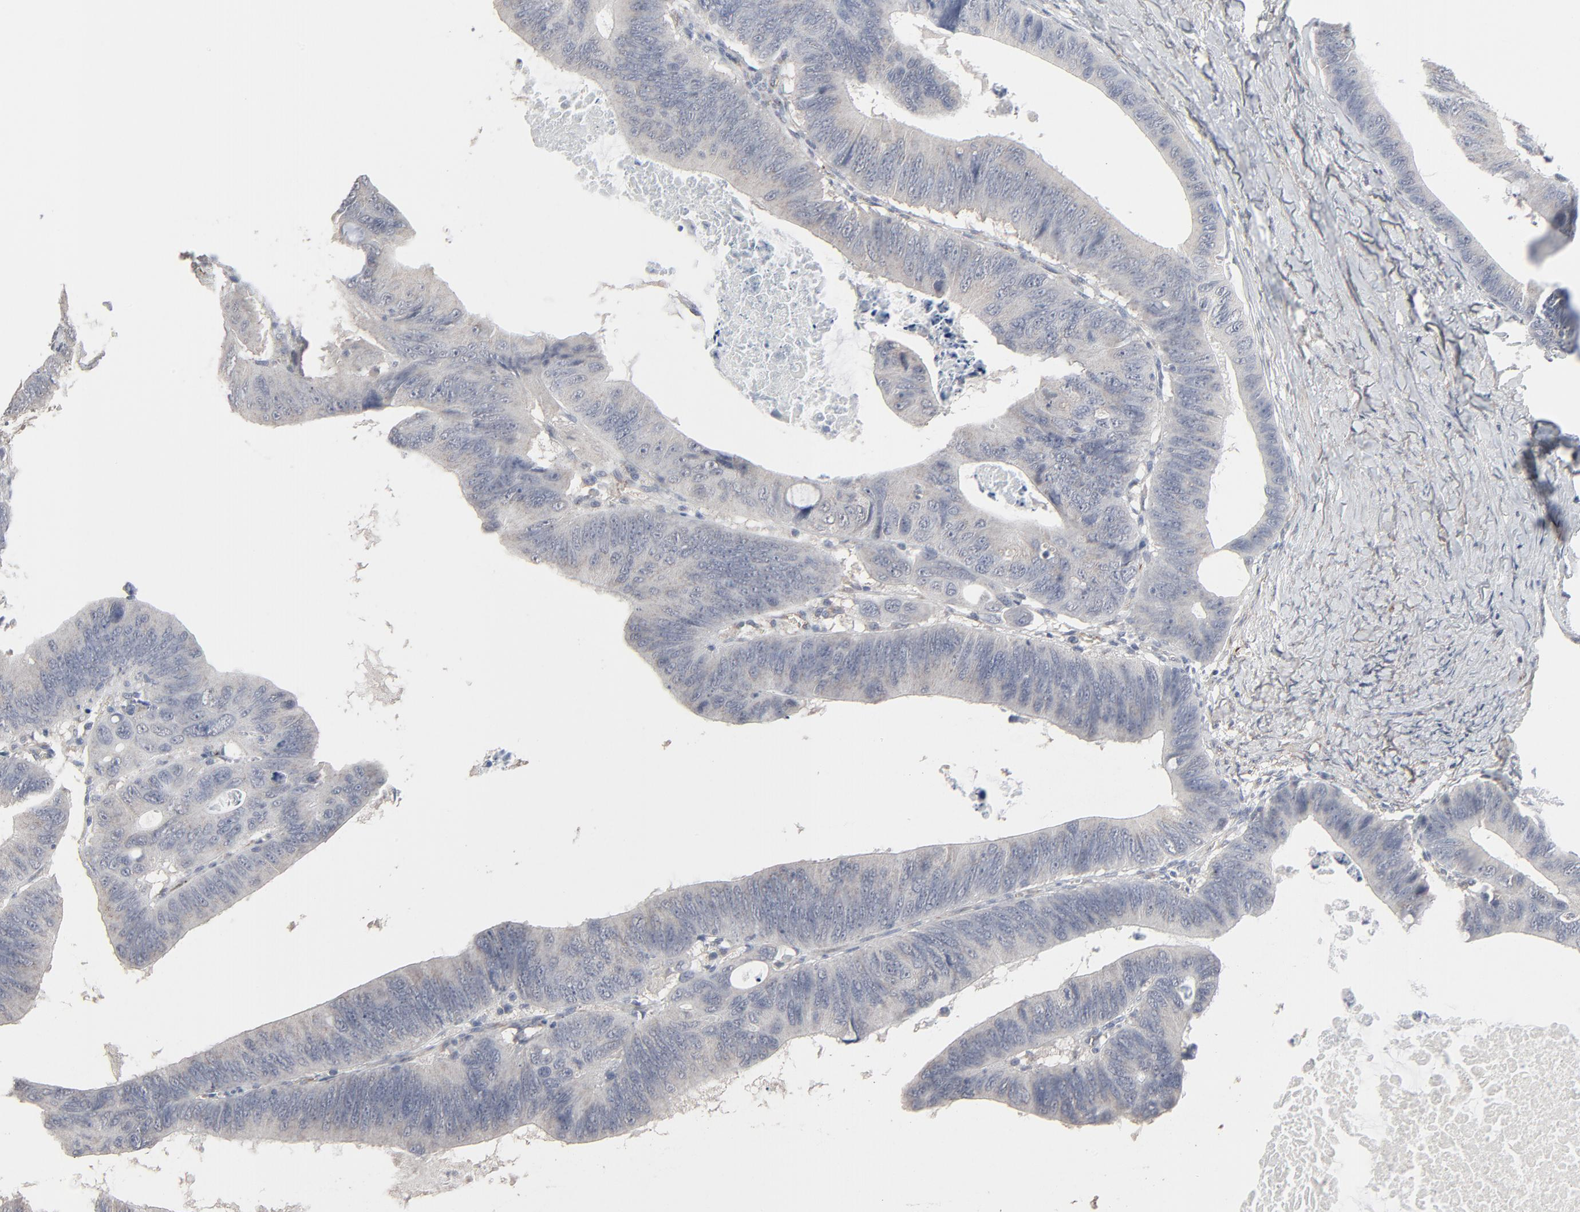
{"staining": {"intensity": "negative", "quantity": "none", "location": "none"}, "tissue": "colorectal cancer", "cell_type": "Tumor cells", "image_type": "cancer", "snomed": [{"axis": "morphology", "description": "Adenocarcinoma, NOS"}, {"axis": "topography", "description": "Colon"}], "caption": "An immunohistochemistry (IHC) image of colorectal adenocarcinoma is shown. There is no staining in tumor cells of colorectal adenocarcinoma.", "gene": "JAM3", "patient": {"sex": "female", "age": 55}}